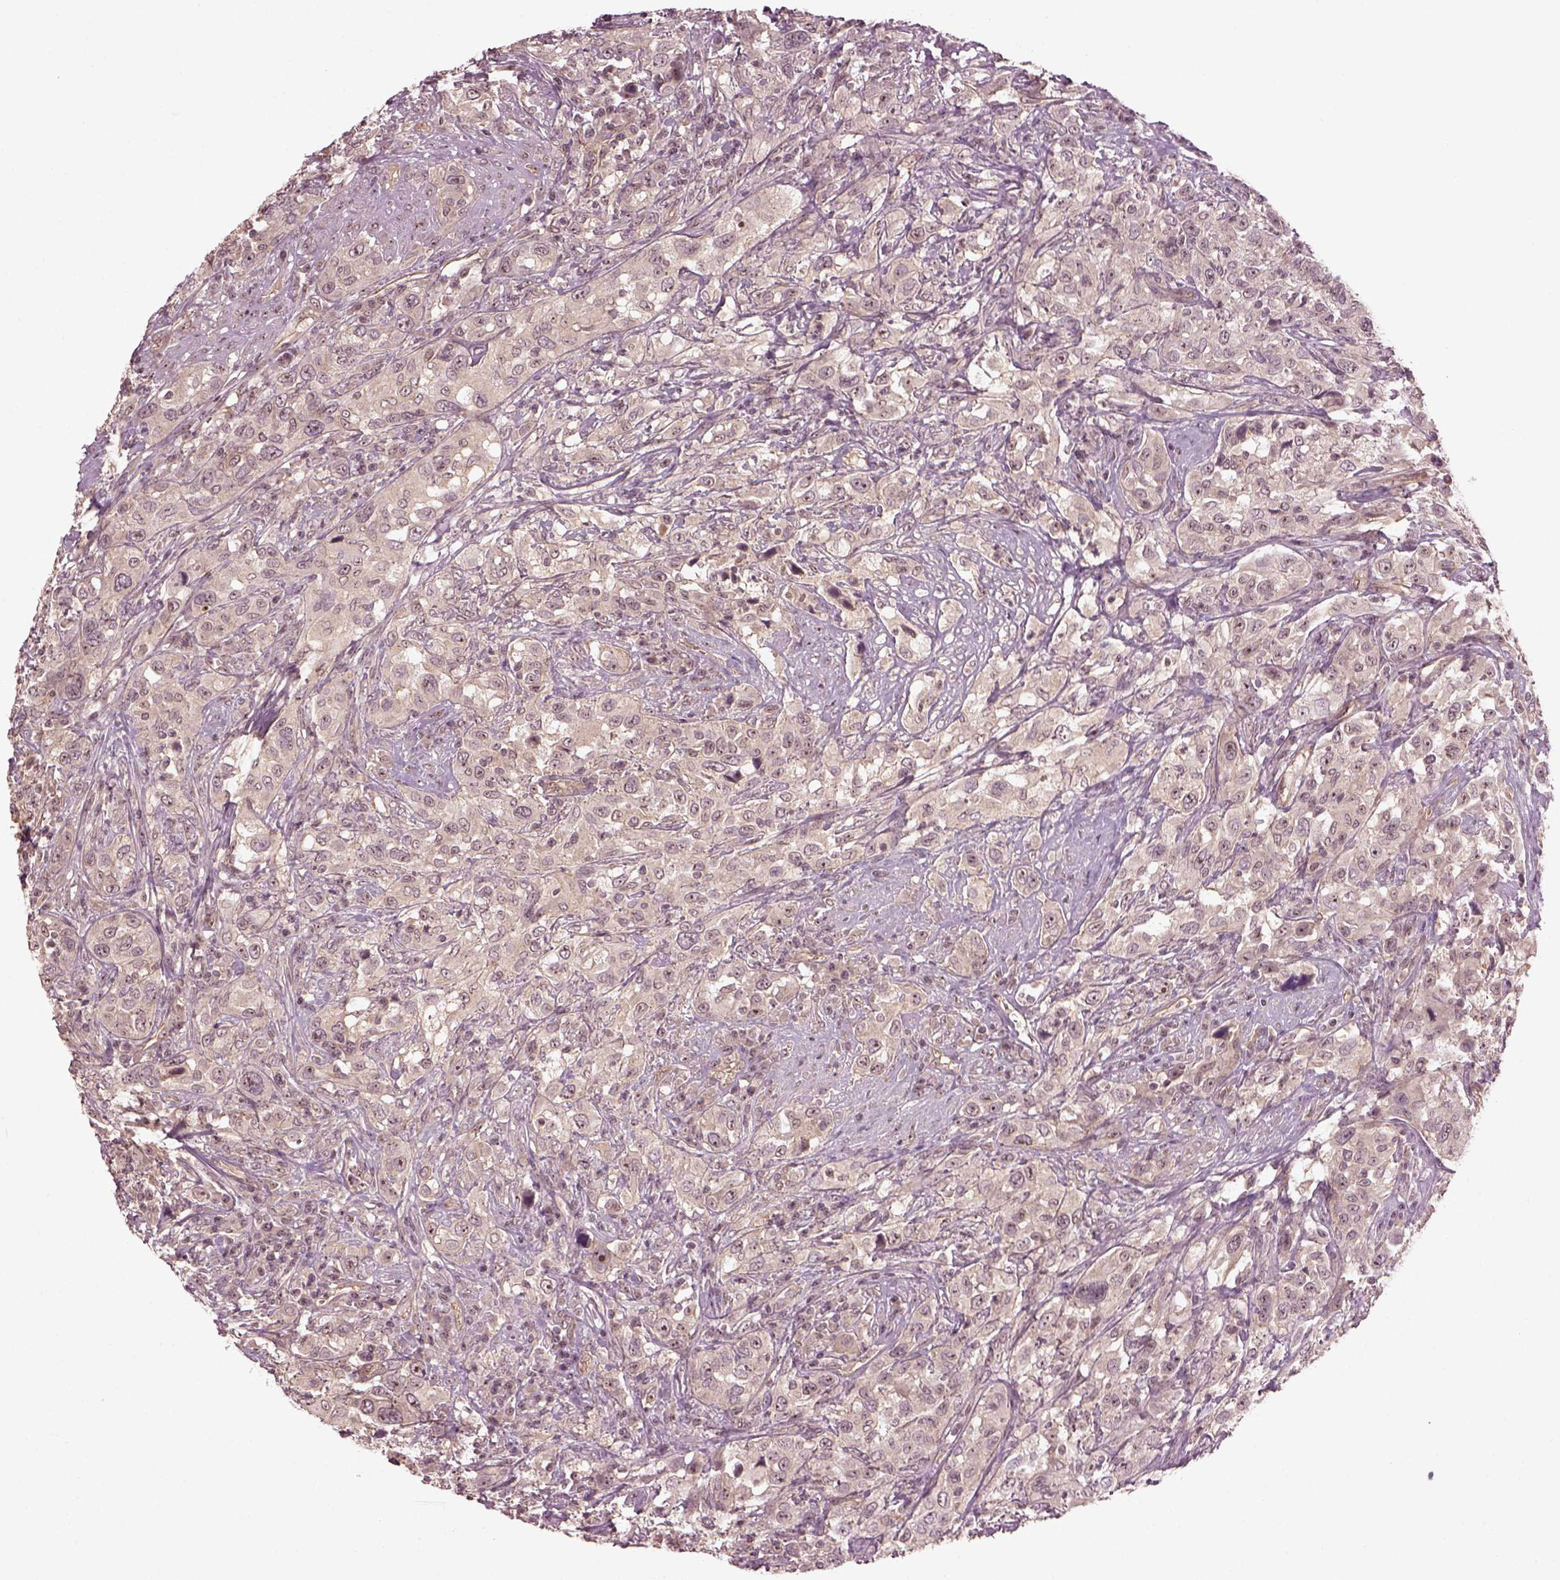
{"staining": {"intensity": "weak", "quantity": "<25%", "location": "nuclear"}, "tissue": "urothelial cancer", "cell_type": "Tumor cells", "image_type": "cancer", "snomed": [{"axis": "morphology", "description": "Urothelial carcinoma, NOS"}, {"axis": "morphology", "description": "Urothelial carcinoma, High grade"}, {"axis": "topography", "description": "Urinary bladder"}], "caption": "This is an immunohistochemistry image of human transitional cell carcinoma. There is no staining in tumor cells.", "gene": "GNRH1", "patient": {"sex": "female", "age": 64}}